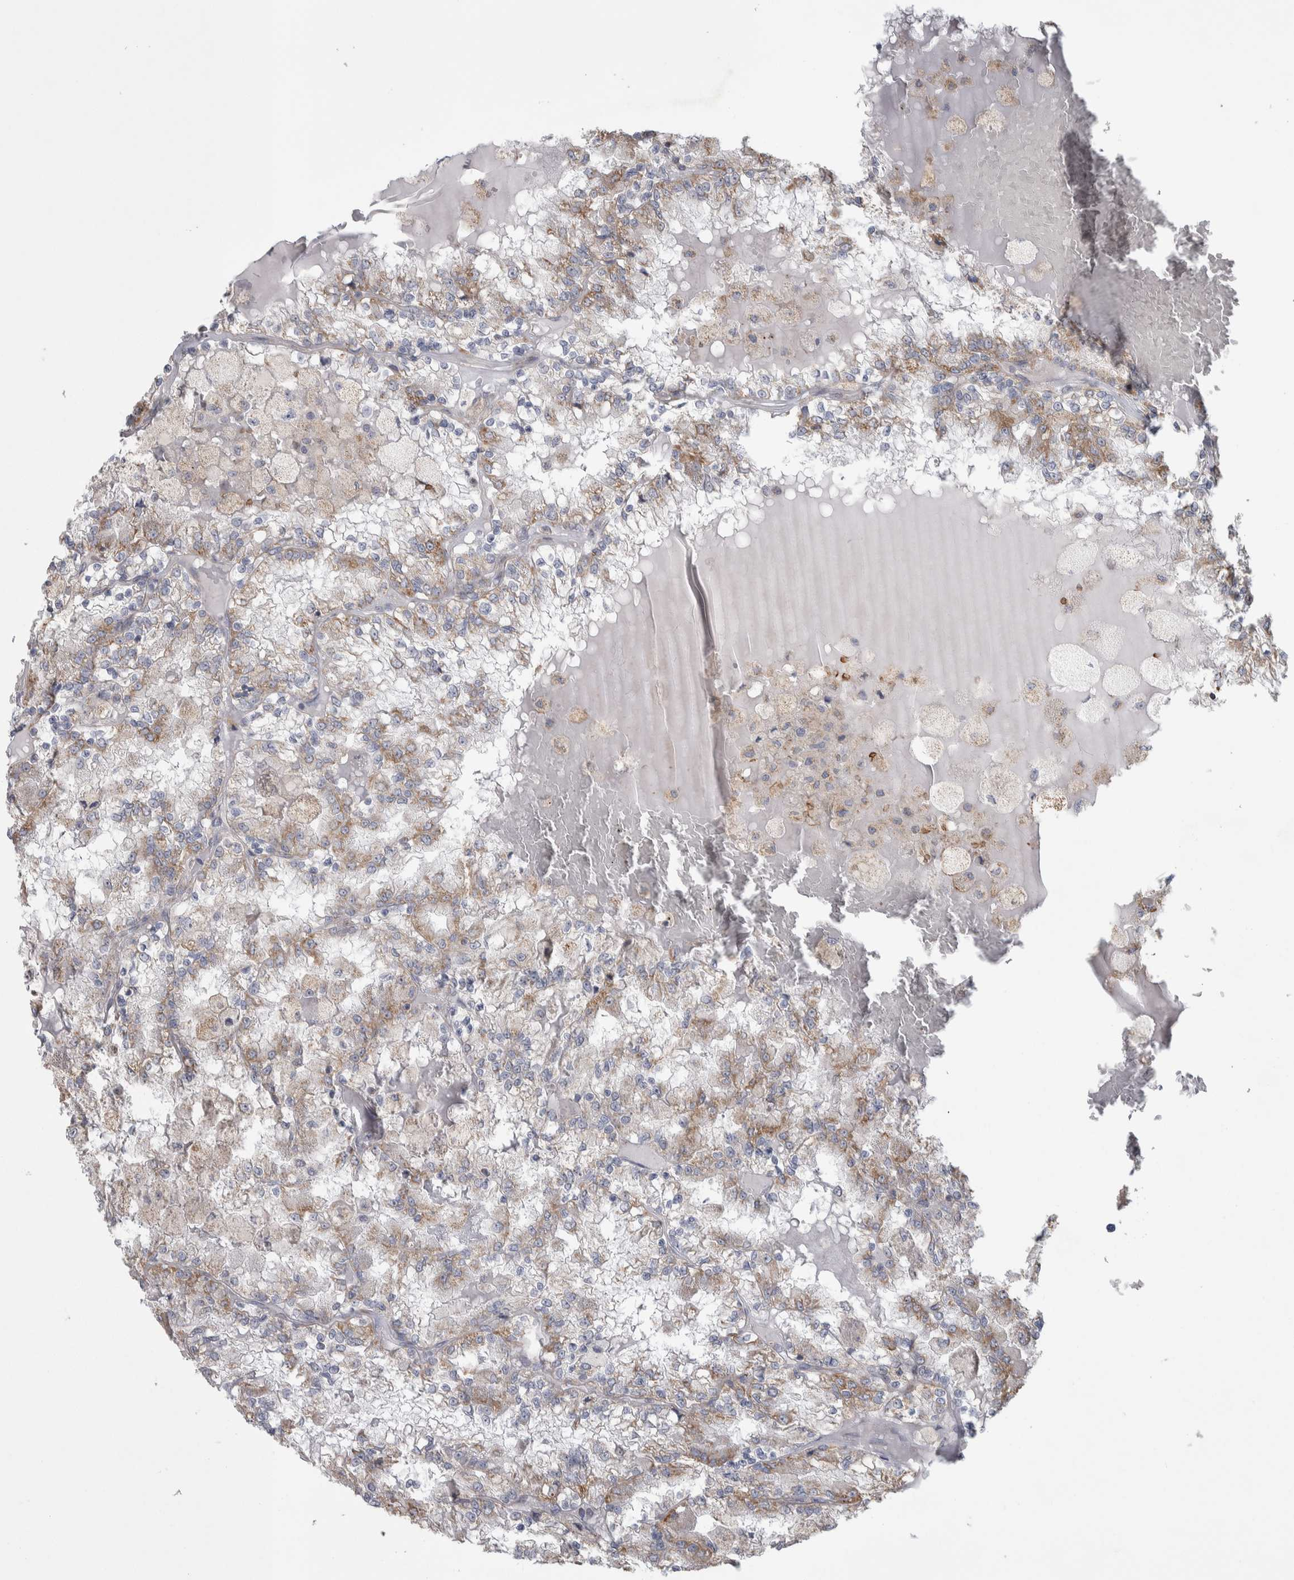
{"staining": {"intensity": "weak", "quantity": ">75%", "location": "cytoplasmic/membranous"}, "tissue": "renal cancer", "cell_type": "Tumor cells", "image_type": "cancer", "snomed": [{"axis": "morphology", "description": "Adenocarcinoma, NOS"}, {"axis": "topography", "description": "Kidney"}], "caption": "Immunohistochemical staining of human adenocarcinoma (renal) demonstrates low levels of weak cytoplasmic/membranous expression in about >75% of tumor cells.", "gene": "SCO1", "patient": {"sex": "female", "age": 56}}